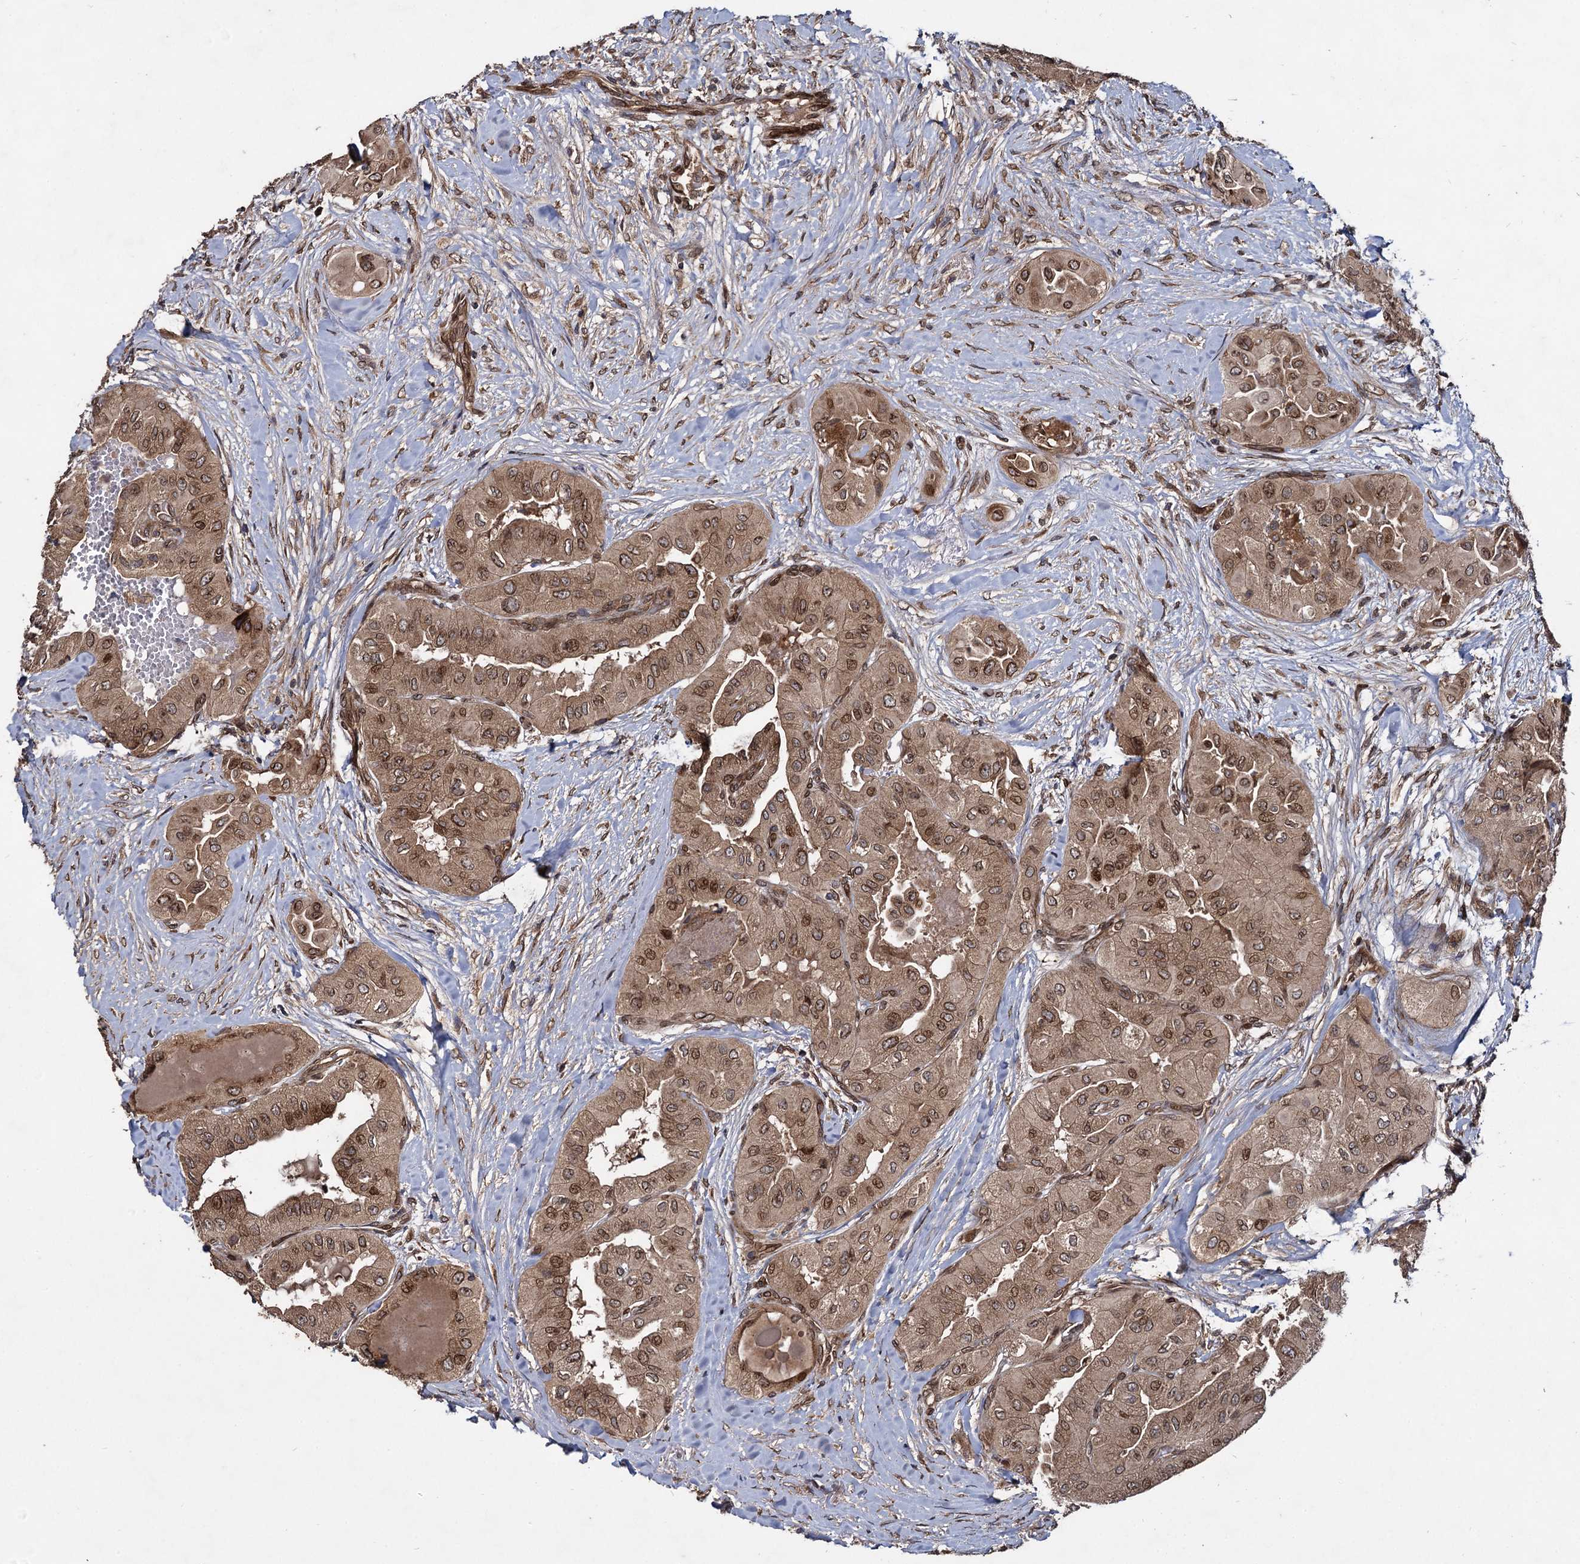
{"staining": {"intensity": "moderate", "quantity": ">75%", "location": "cytoplasmic/membranous,nuclear"}, "tissue": "thyroid cancer", "cell_type": "Tumor cells", "image_type": "cancer", "snomed": [{"axis": "morphology", "description": "Papillary adenocarcinoma, NOS"}, {"axis": "topography", "description": "Thyroid gland"}], "caption": "This histopathology image exhibits thyroid cancer (papillary adenocarcinoma) stained with immunohistochemistry (IHC) to label a protein in brown. The cytoplasmic/membranous and nuclear of tumor cells show moderate positivity for the protein. Nuclei are counter-stained blue.", "gene": "DCP1B", "patient": {"sex": "female", "age": 59}}